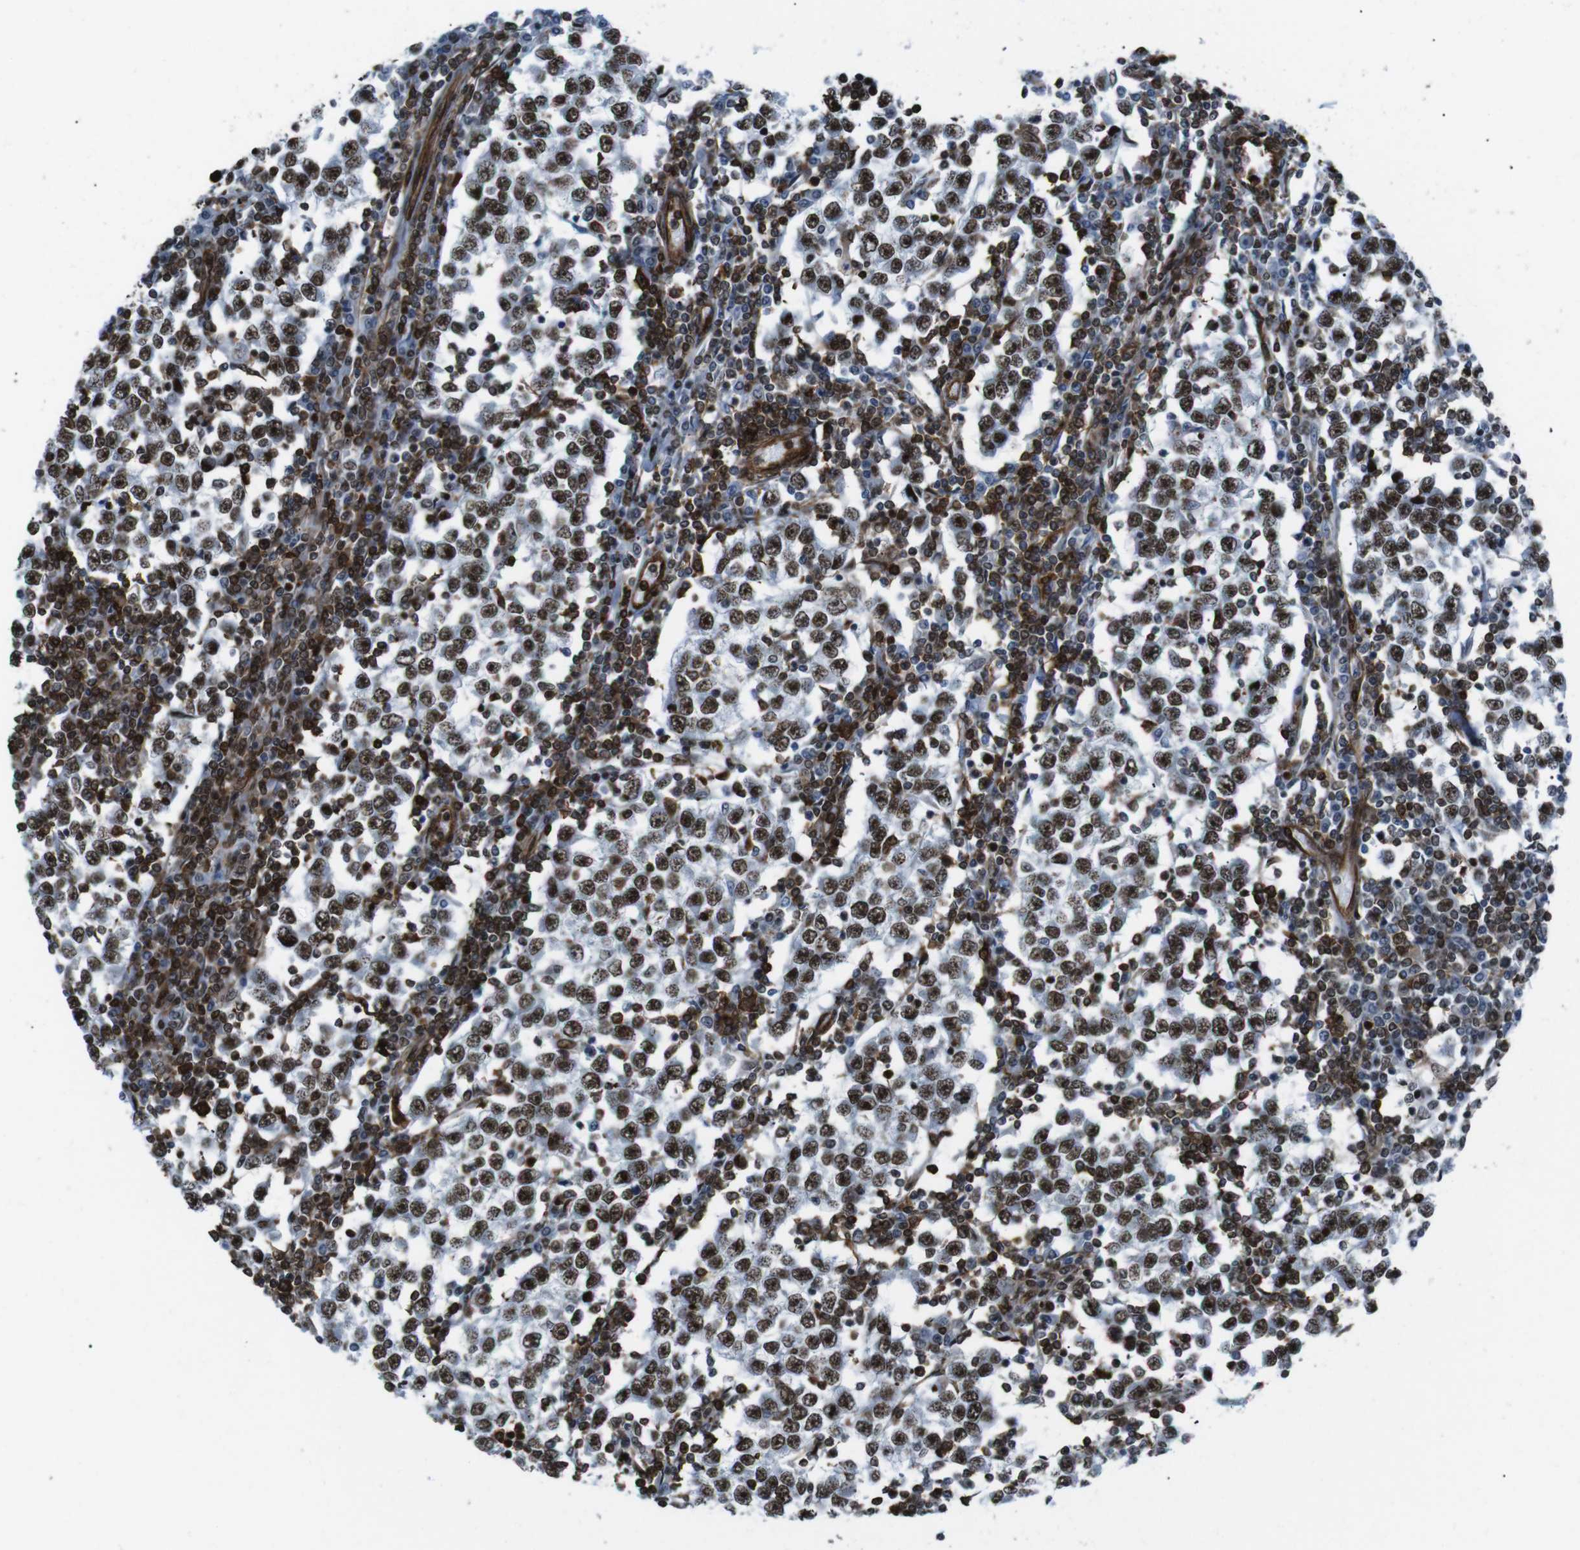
{"staining": {"intensity": "moderate", "quantity": ">75%", "location": "nuclear"}, "tissue": "testis cancer", "cell_type": "Tumor cells", "image_type": "cancer", "snomed": [{"axis": "morphology", "description": "Seminoma, NOS"}, {"axis": "topography", "description": "Testis"}], "caption": "Testis cancer (seminoma) was stained to show a protein in brown. There is medium levels of moderate nuclear expression in about >75% of tumor cells.", "gene": "HNRNPU", "patient": {"sex": "male", "age": 65}}